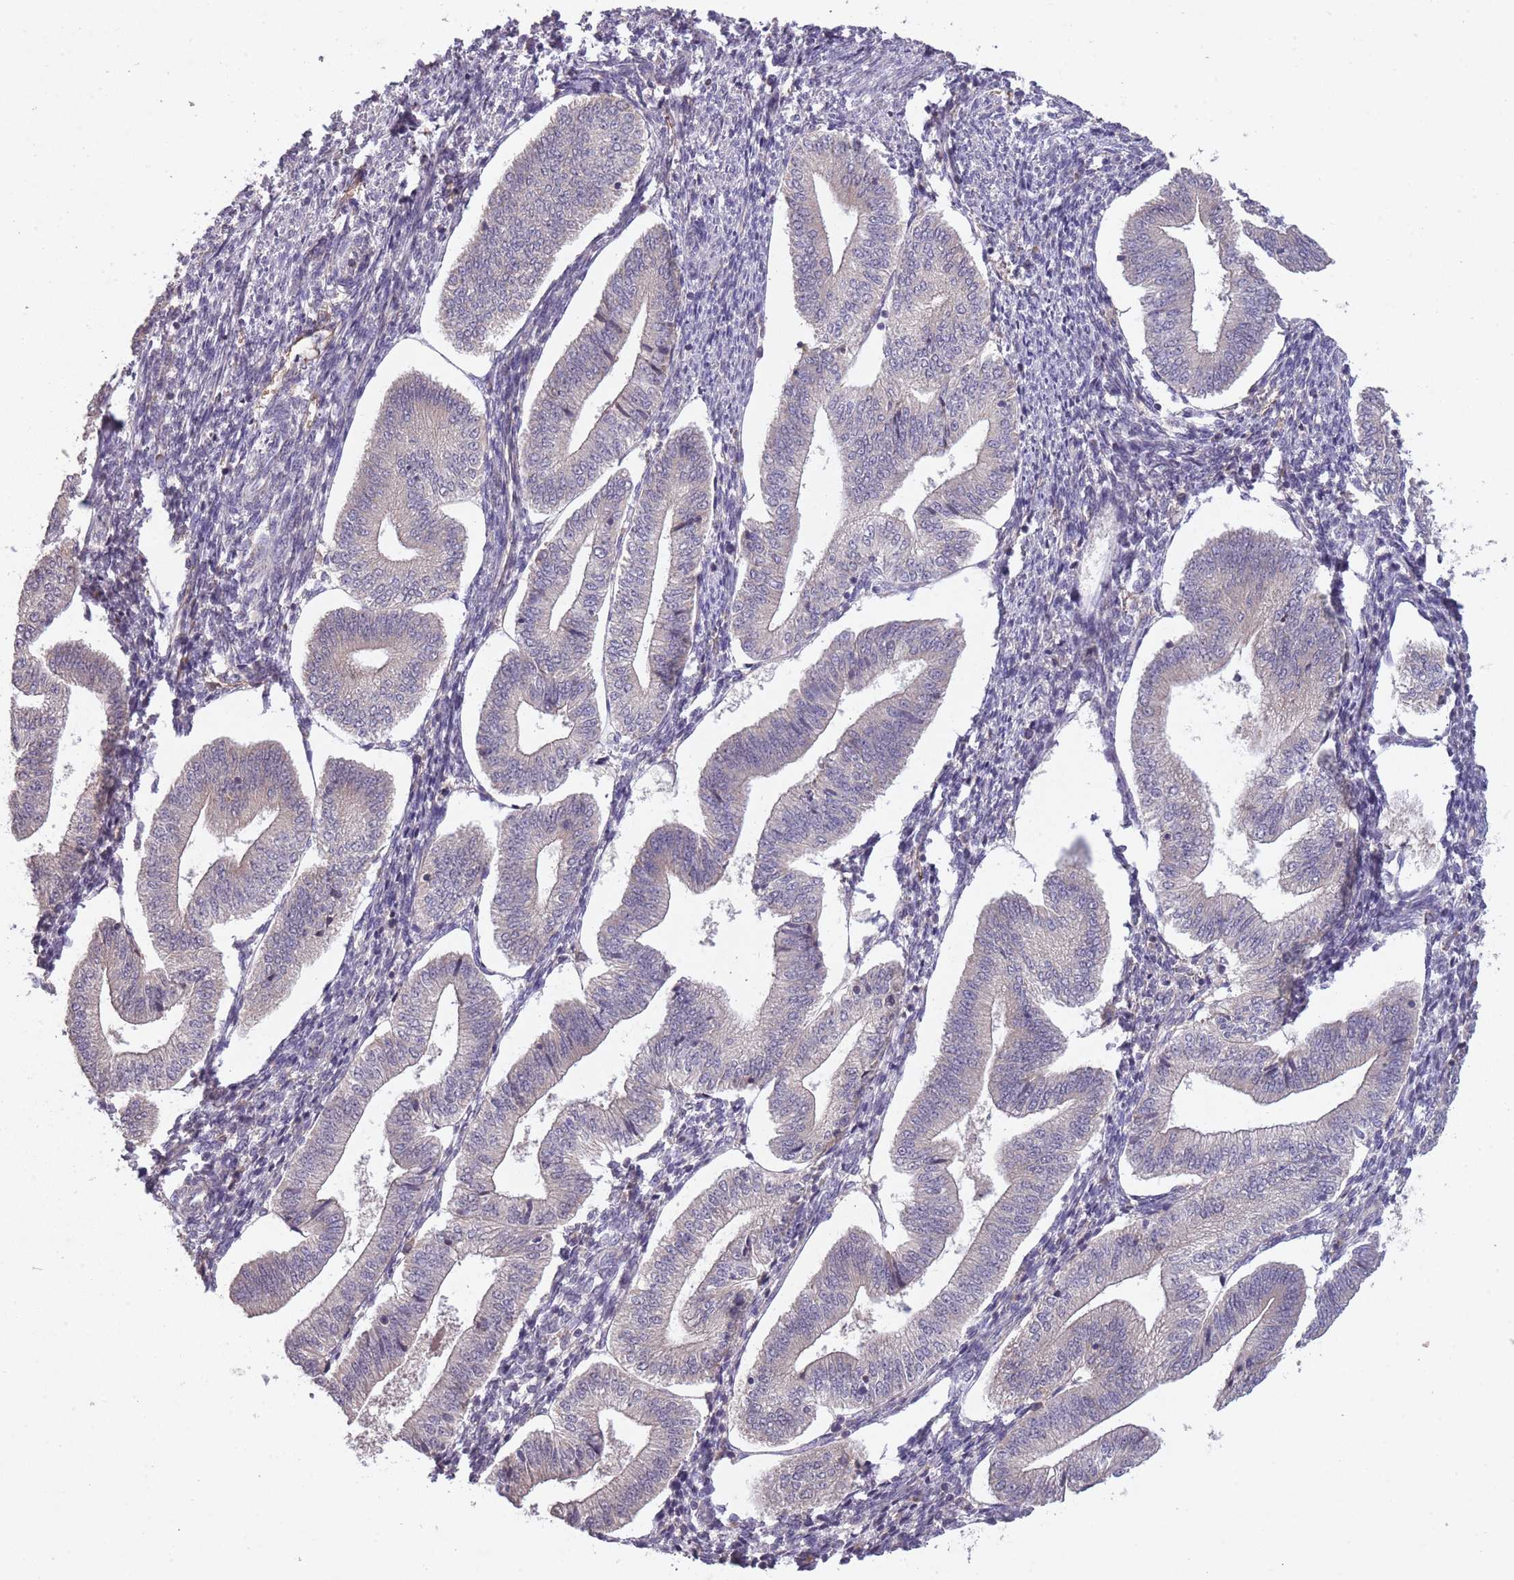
{"staining": {"intensity": "negative", "quantity": "none", "location": "none"}, "tissue": "endometrium", "cell_type": "Cells in endometrial stroma", "image_type": "normal", "snomed": [{"axis": "morphology", "description": "Normal tissue, NOS"}, {"axis": "topography", "description": "Endometrium"}], "caption": "The immunohistochemistry (IHC) micrograph has no significant staining in cells in endometrial stroma of endometrium.", "gene": "OR2V1", "patient": {"sex": "female", "age": 34}}